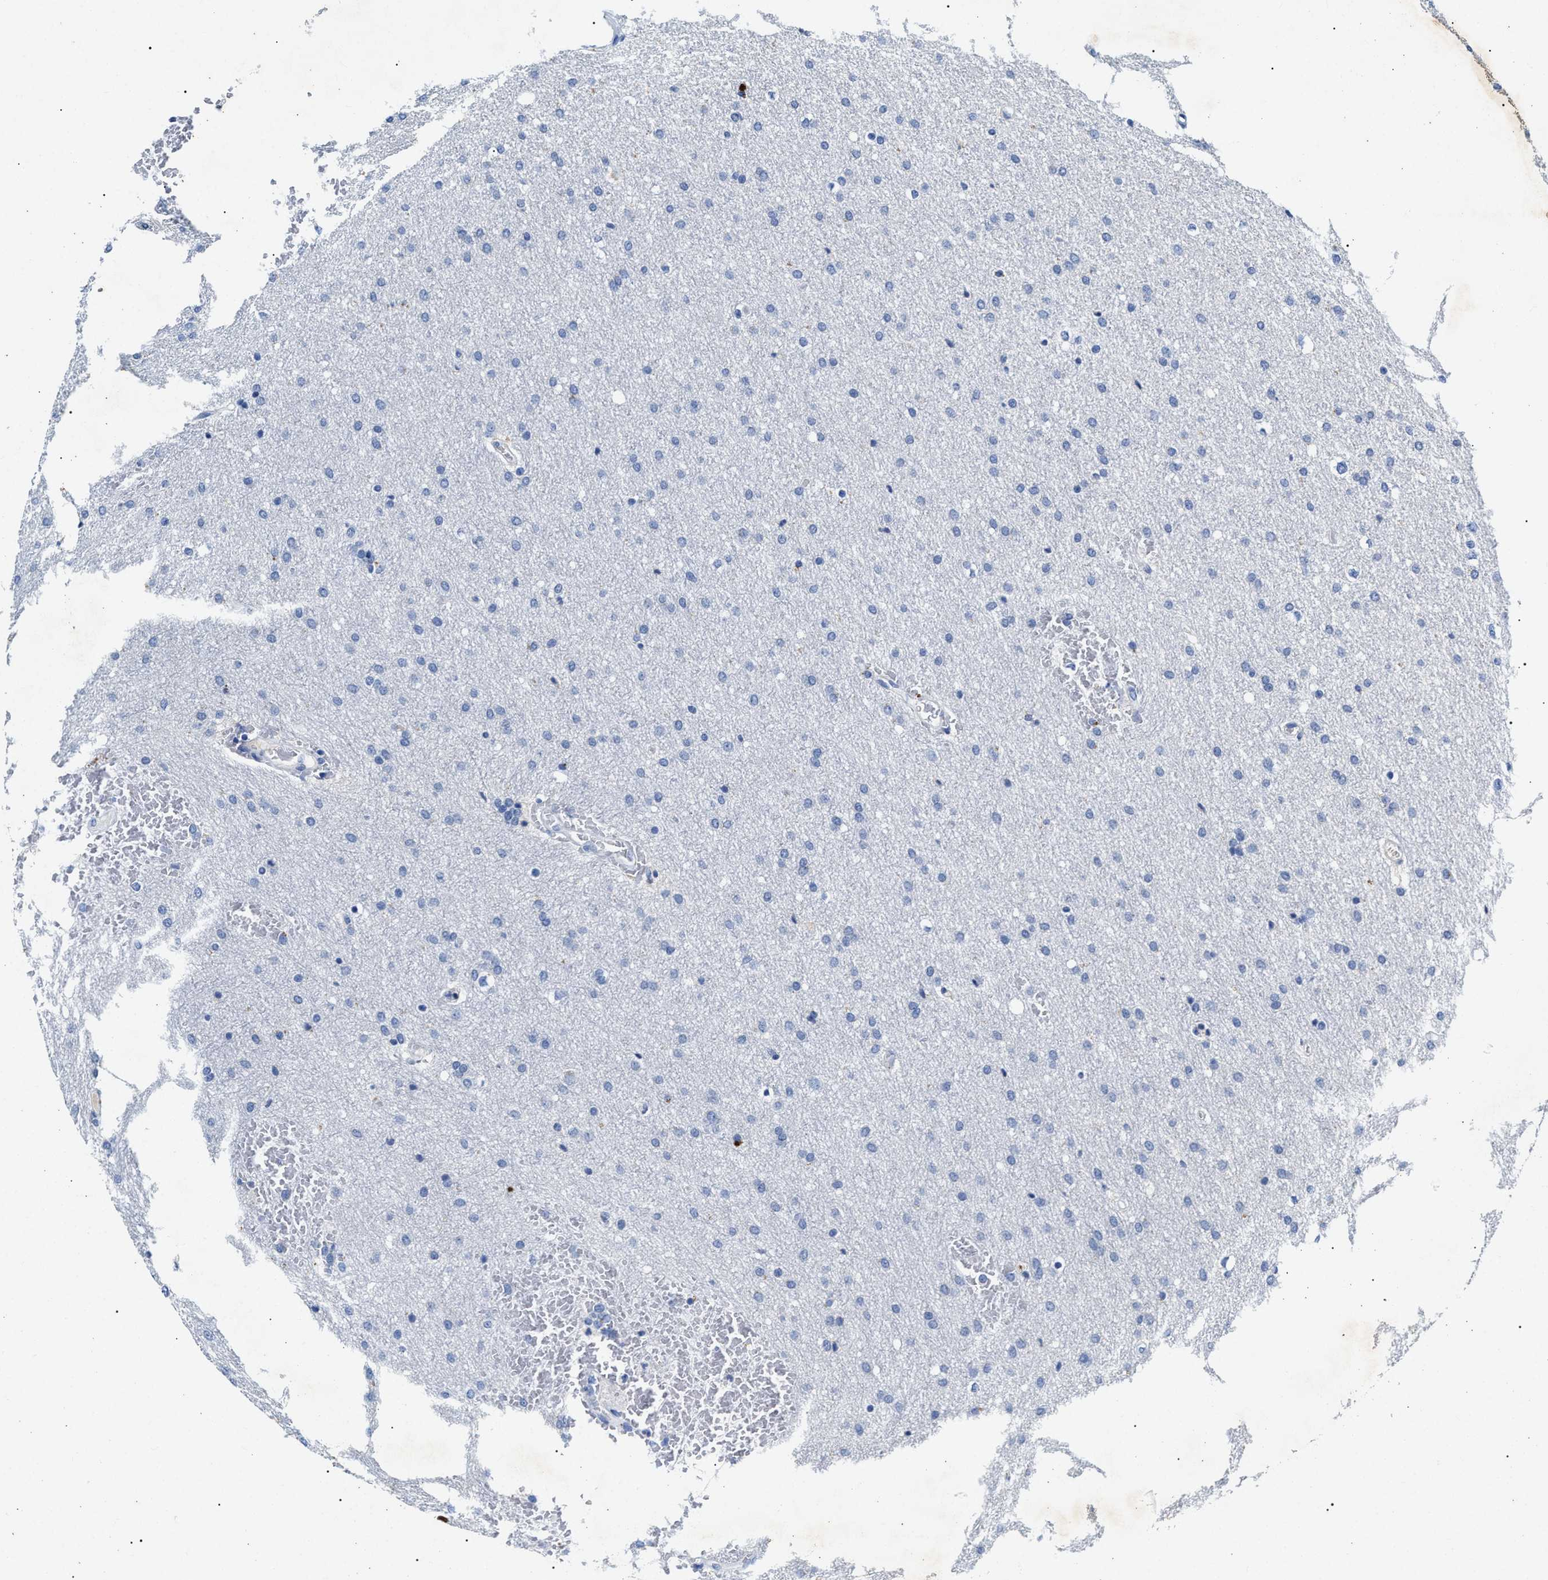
{"staining": {"intensity": "negative", "quantity": "none", "location": "none"}, "tissue": "glioma", "cell_type": "Tumor cells", "image_type": "cancer", "snomed": [{"axis": "morphology", "description": "Glioma, malignant, Low grade"}, {"axis": "topography", "description": "Brain"}], "caption": "Tumor cells show no significant staining in malignant low-grade glioma. (DAB (3,3'-diaminobenzidine) immunohistochemistry (IHC), high magnification).", "gene": "LRRC8E", "patient": {"sex": "female", "age": 37}}